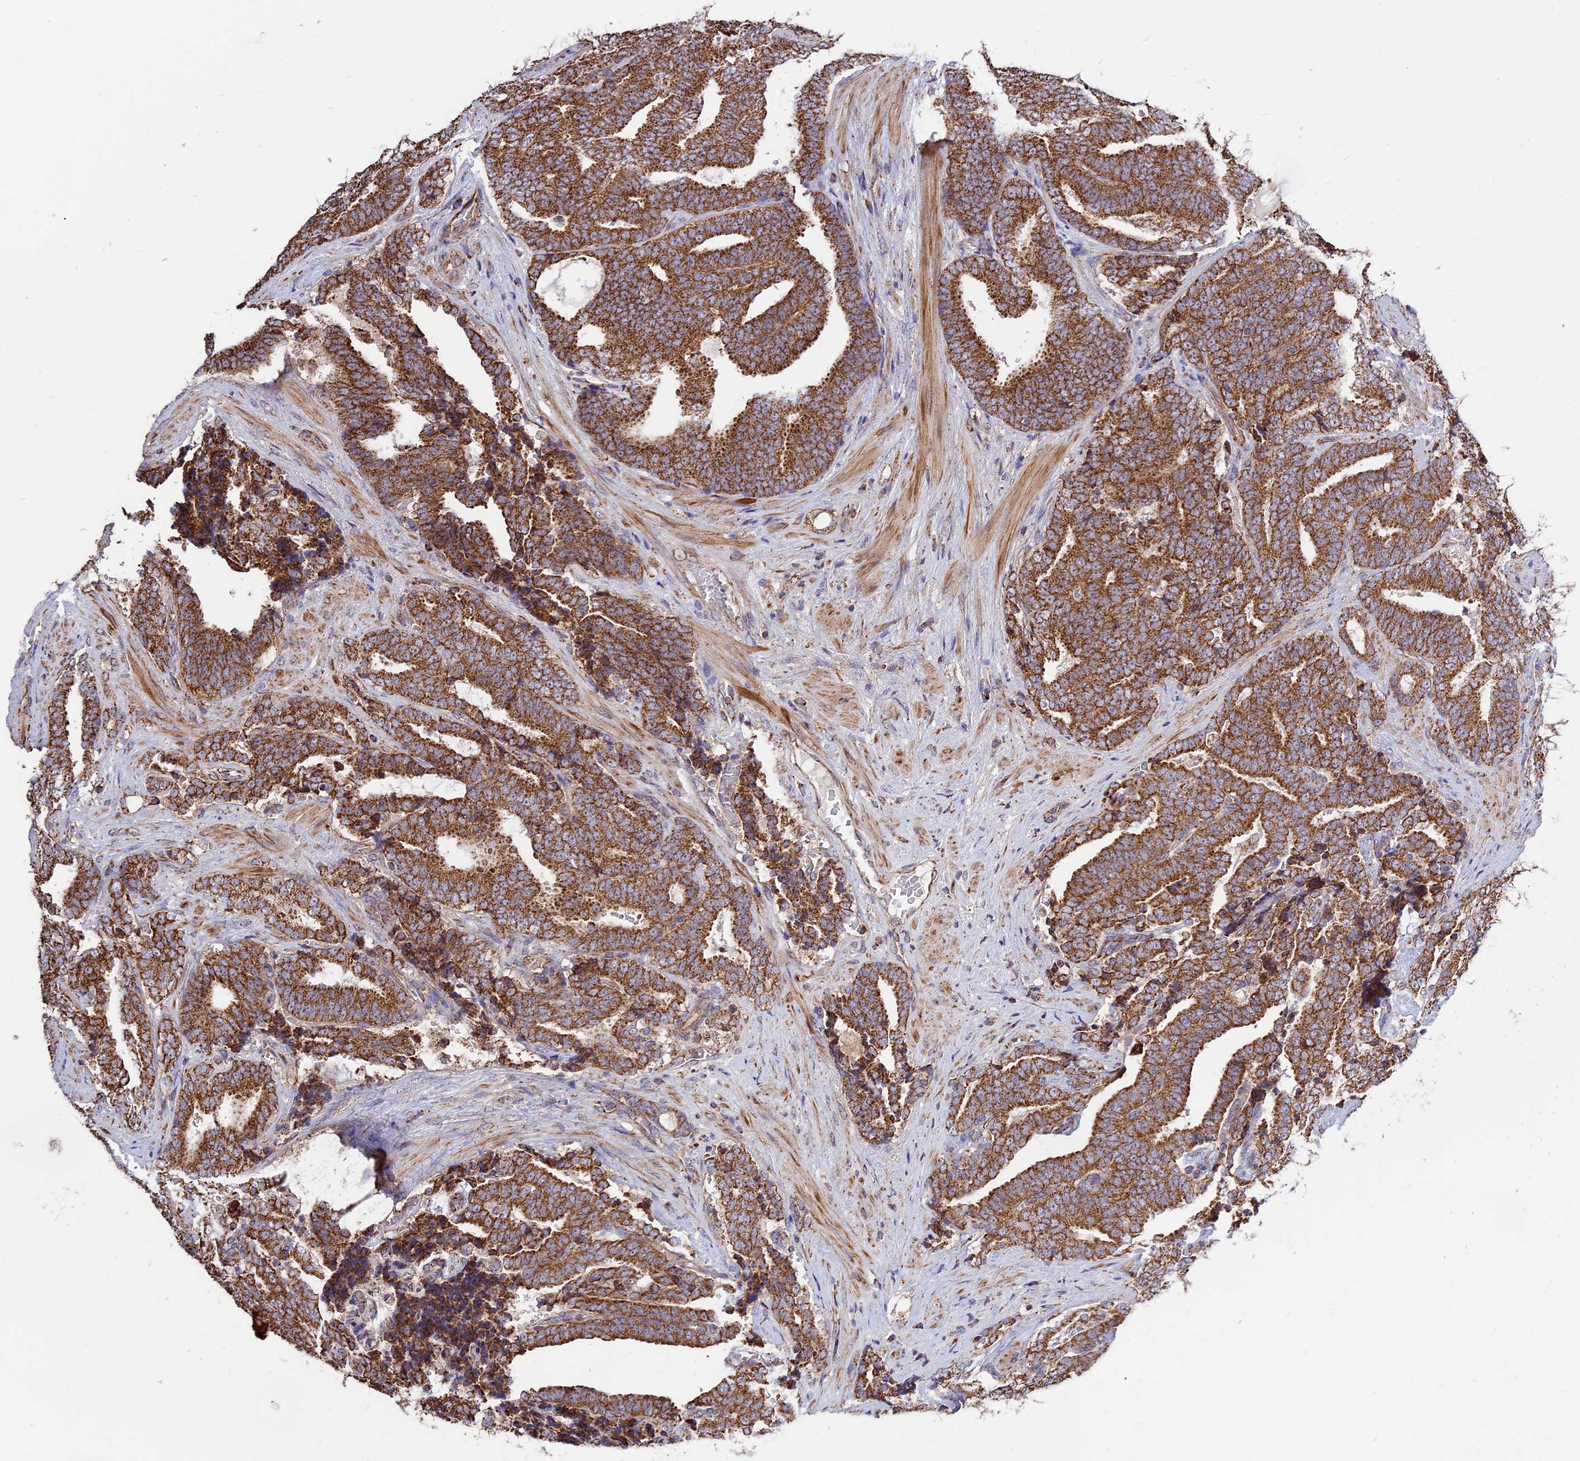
{"staining": {"intensity": "strong", "quantity": ">75%", "location": "cytoplasmic/membranous"}, "tissue": "prostate cancer", "cell_type": "Tumor cells", "image_type": "cancer", "snomed": [{"axis": "morphology", "description": "Adenocarcinoma, High grade"}, {"axis": "topography", "description": "Prostate and seminal vesicle, NOS"}], "caption": "This image exhibits adenocarcinoma (high-grade) (prostate) stained with immunohistochemistry (IHC) to label a protein in brown. The cytoplasmic/membranous of tumor cells show strong positivity for the protein. Nuclei are counter-stained blue.", "gene": "TTC4", "patient": {"sex": "male", "age": 67}}